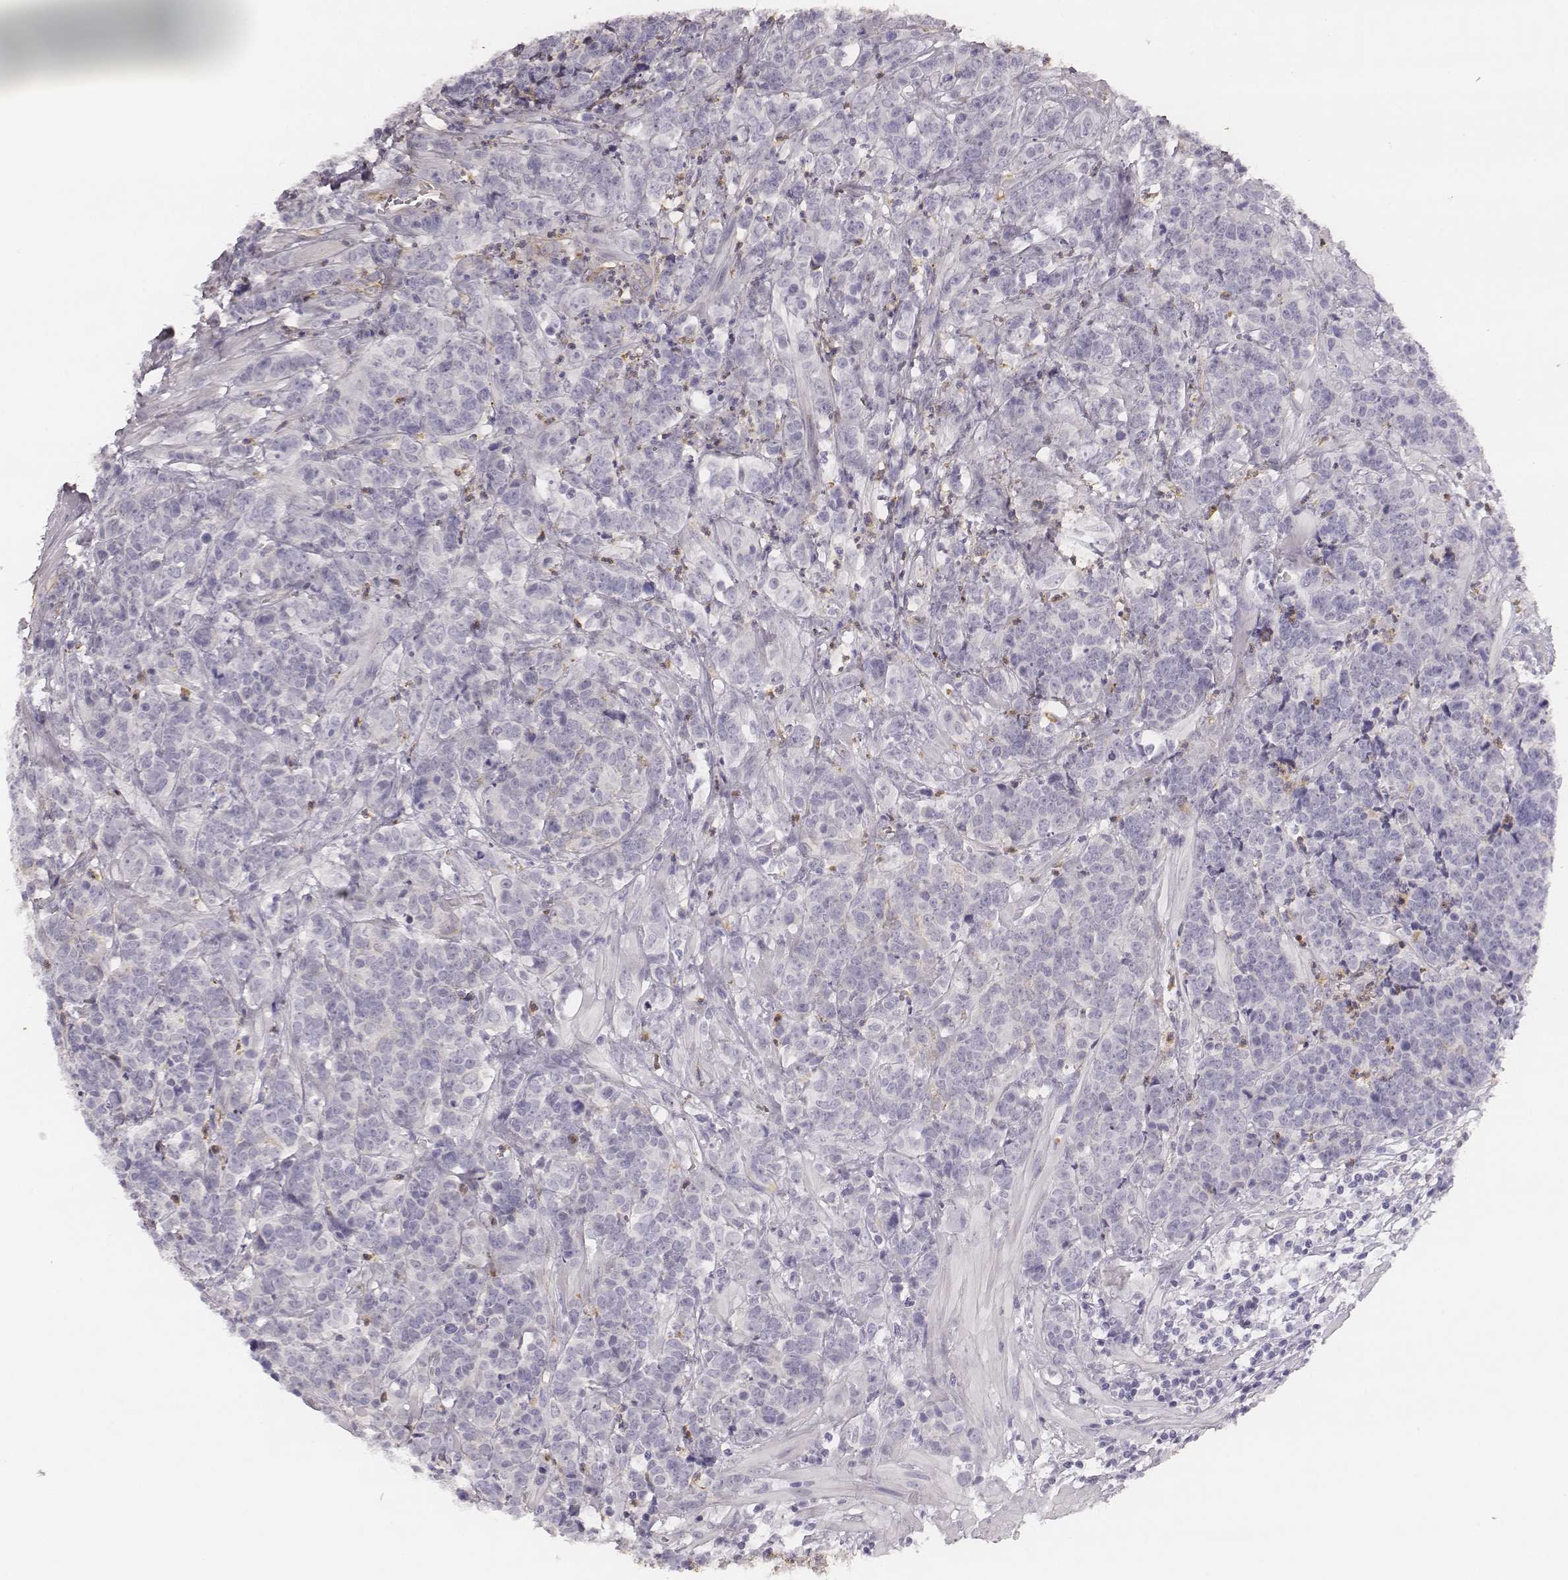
{"staining": {"intensity": "negative", "quantity": "none", "location": "none"}, "tissue": "prostate cancer", "cell_type": "Tumor cells", "image_type": "cancer", "snomed": [{"axis": "morphology", "description": "Adenocarcinoma, NOS"}, {"axis": "topography", "description": "Prostate"}], "caption": "This micrograph is of adenocarcinoma (prostate) stained with IHC to label a protein in brown with the nuclei are counter-stained blue. There is no staining in tumor cells. (DAB (3,3'-diaminobenzidine) IHC with hematoxylin counter stain).", "gene": "KCNJ12", "patient": {"sex": "male", "age": 67}}